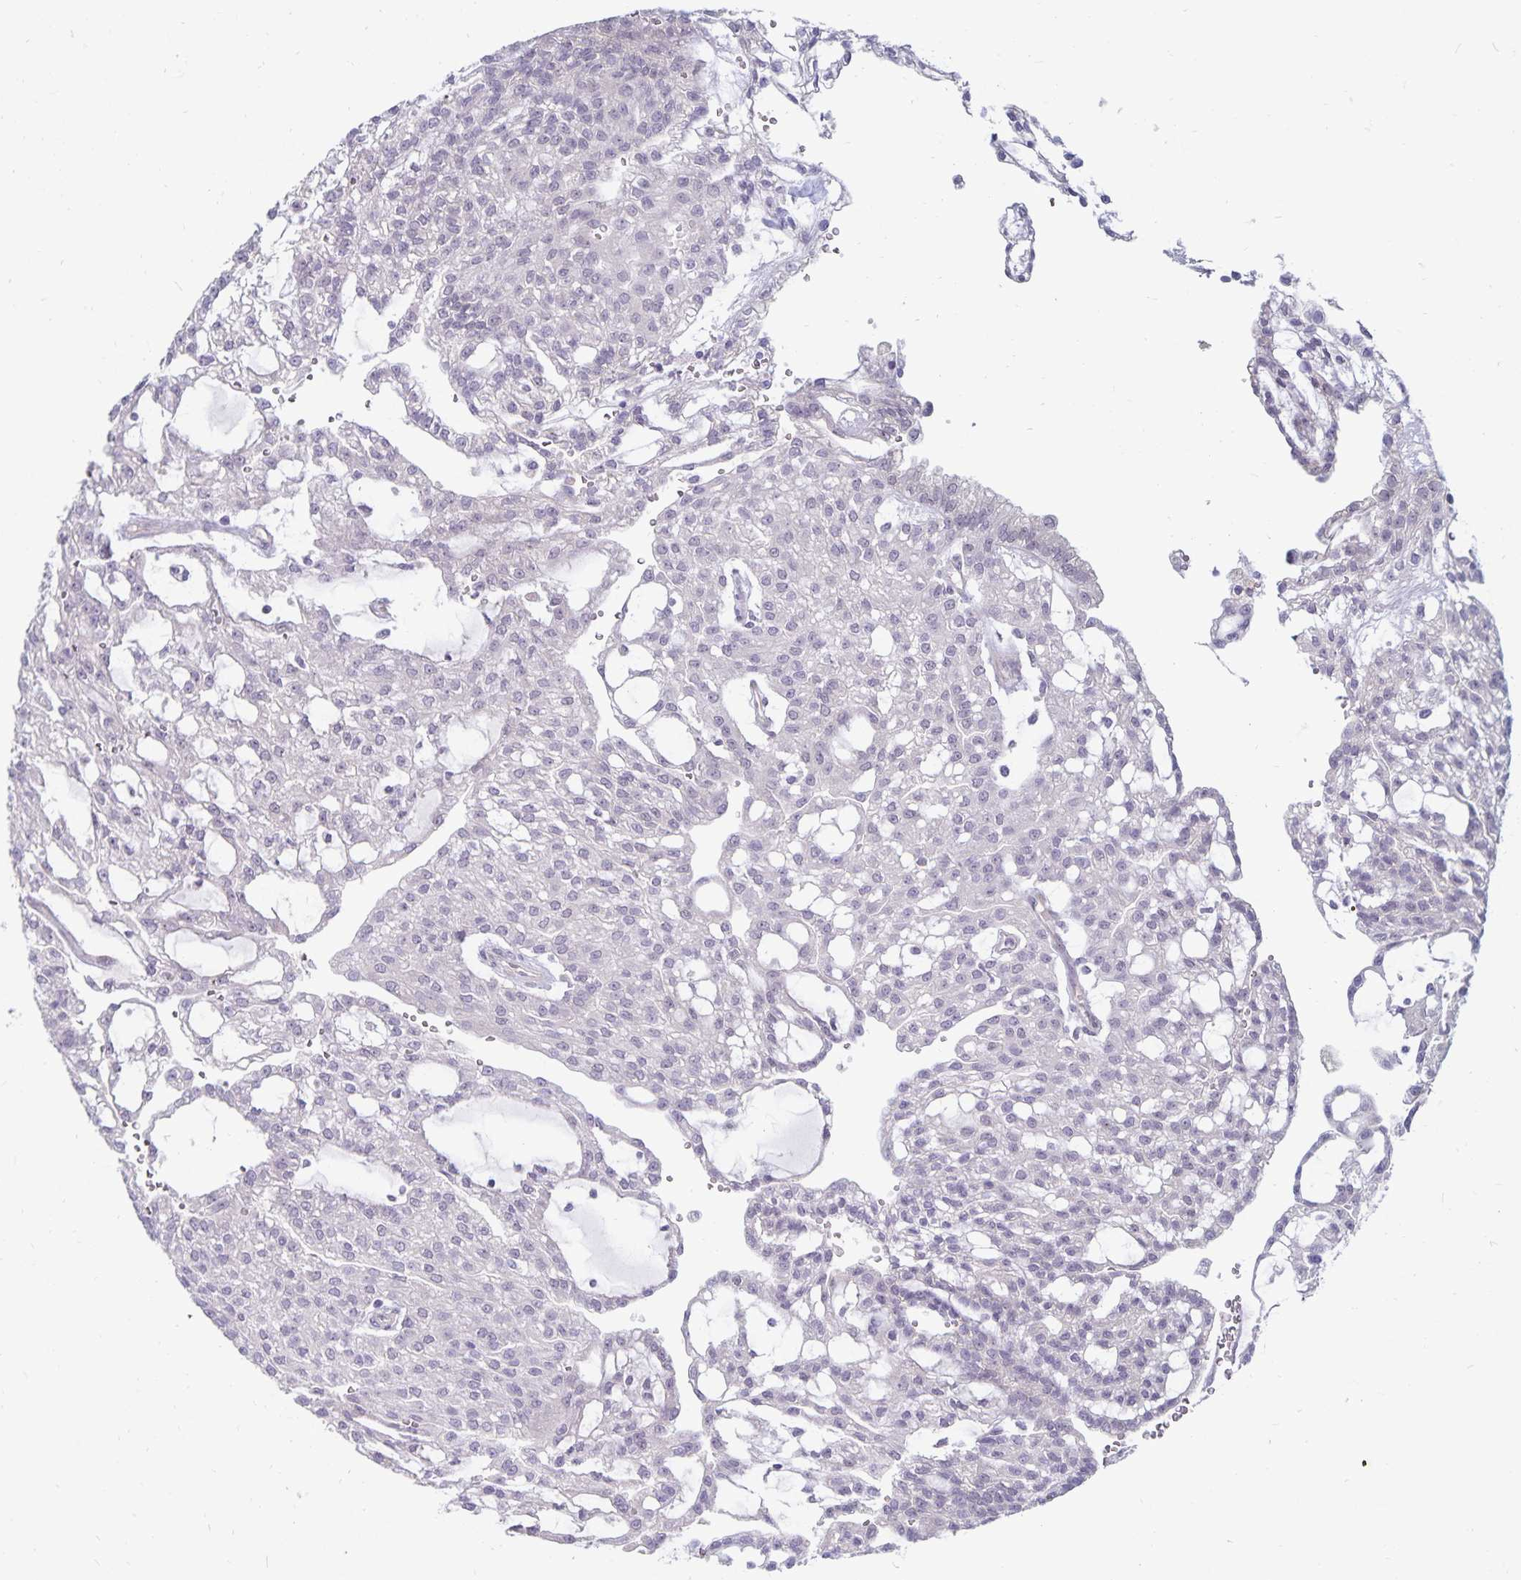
{"staining": {"intensity": "negative", "quantity": "none", "location": "none"}, "tissue": "renal cancer", "cell_type": "Tumor cells", "image_type": "cancer", "snomed": [{"axis": "morphology", "description": "Adenocarcinoma, NOS"}, {"axis": "topography", "description": "Kidney"}], "caption": "Immunohistochemistry of renal cancer (adenocarcinoma) exhibits no positivity in tumor cells.", "gene": "CDKN2B", "patient": {"sex": "male", "age": 63}}